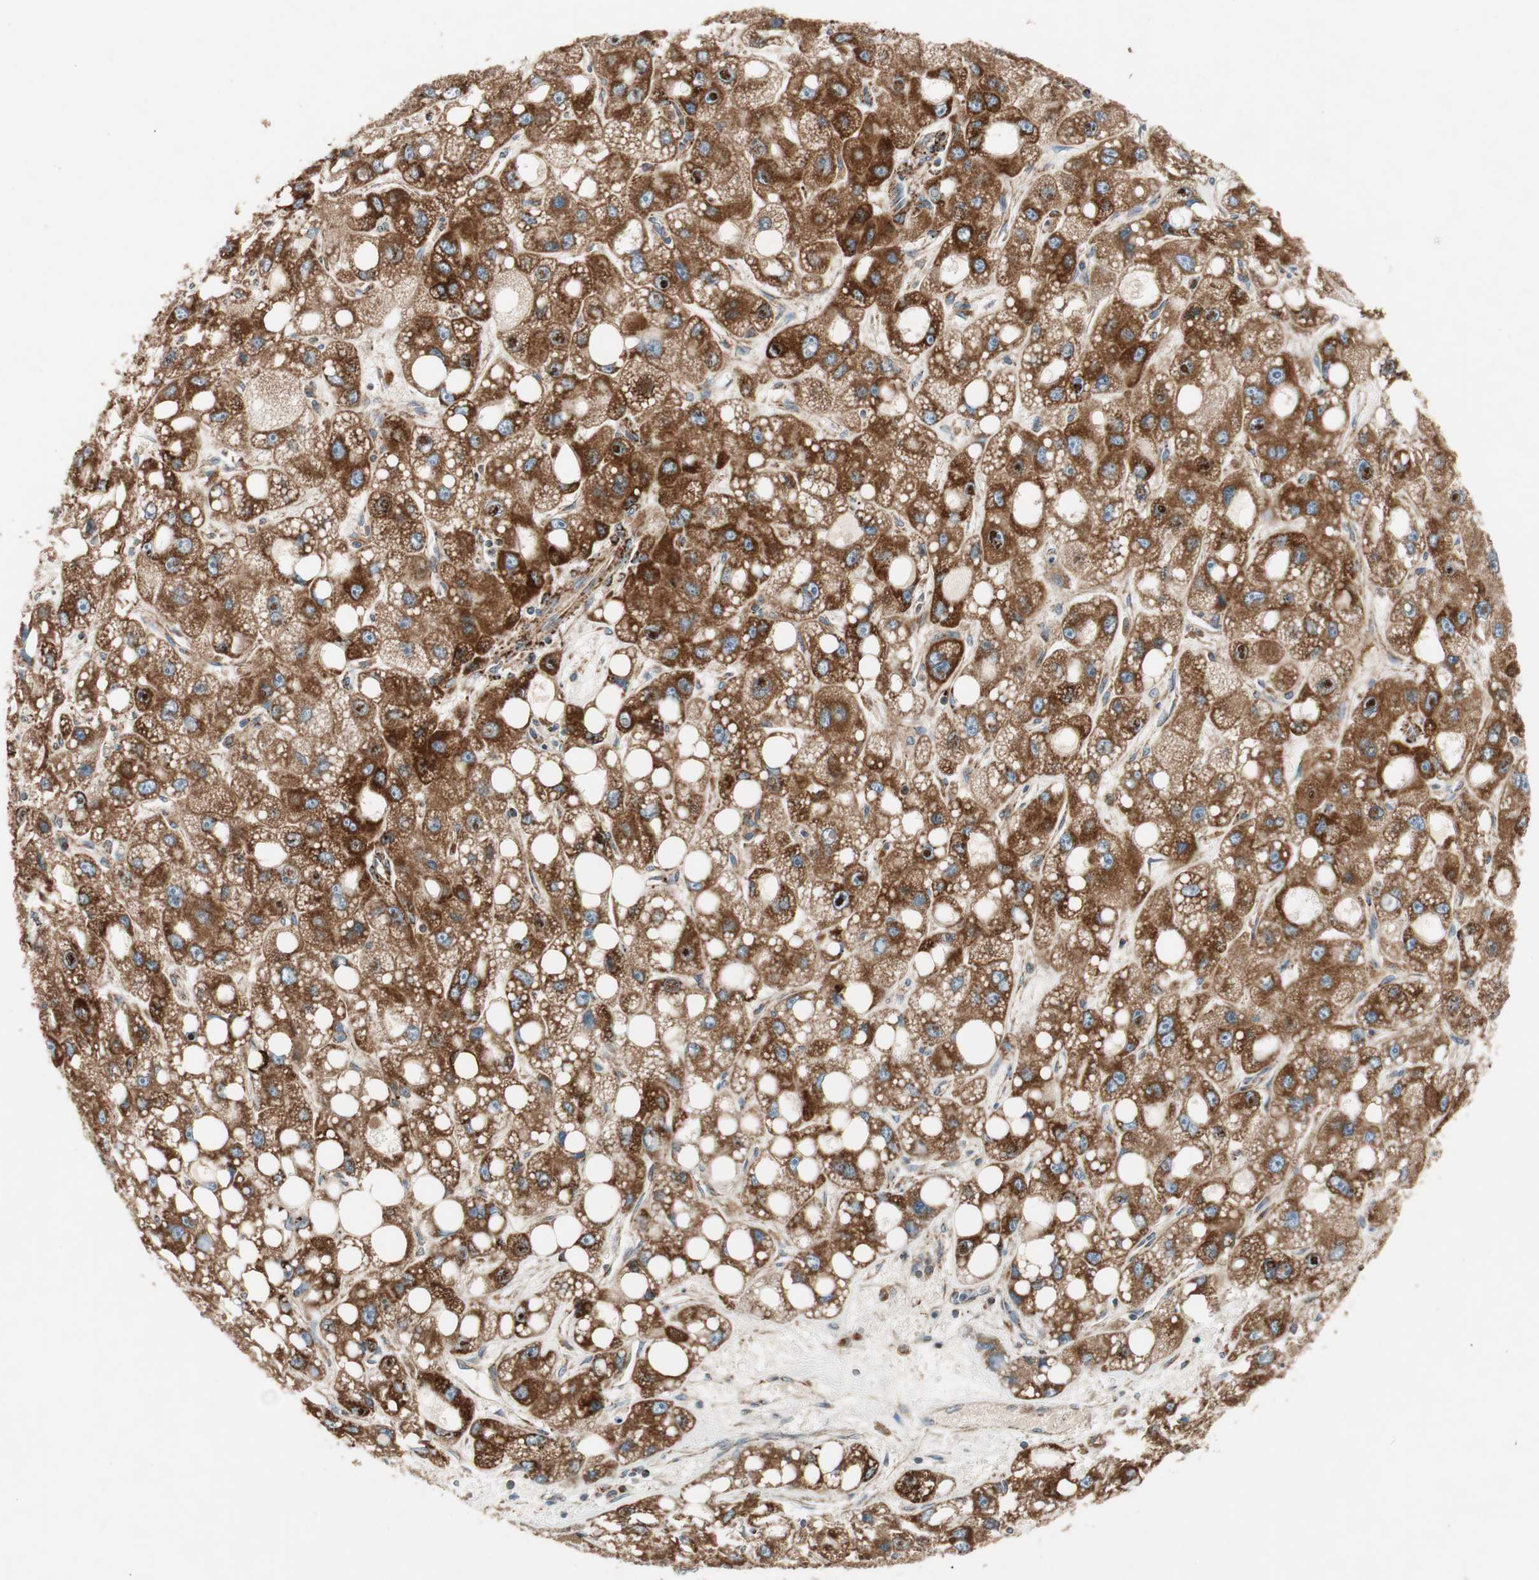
{"staining": {"intensity": "strong", "quantity": ">75%", "location": "cytoplasmic/membranous,nuclear"}, "tissue": "liver cancer", "cell_type": "Tumor cells", "image_type": "cancer", "snomed": [{"axis": "morphology", "description": "Carcinoma, Hepatocellular, NOS"}, {"axis": "topography", "description": "Liver"}], "caption": "Immunohistochemistry histopathology image of neoplastic tissue: liver cancer (hepatocellular carcinoma) stained using IHC reveals high levels of strong protein expression localized specifically in the cytoplasmic/membranous and nuclear of tumor cells, appearing as a cytoplasmic/membranous and nuclear brown color.", "gene": "AKAP1", "patient": {"sex": "male", "age": 55}}